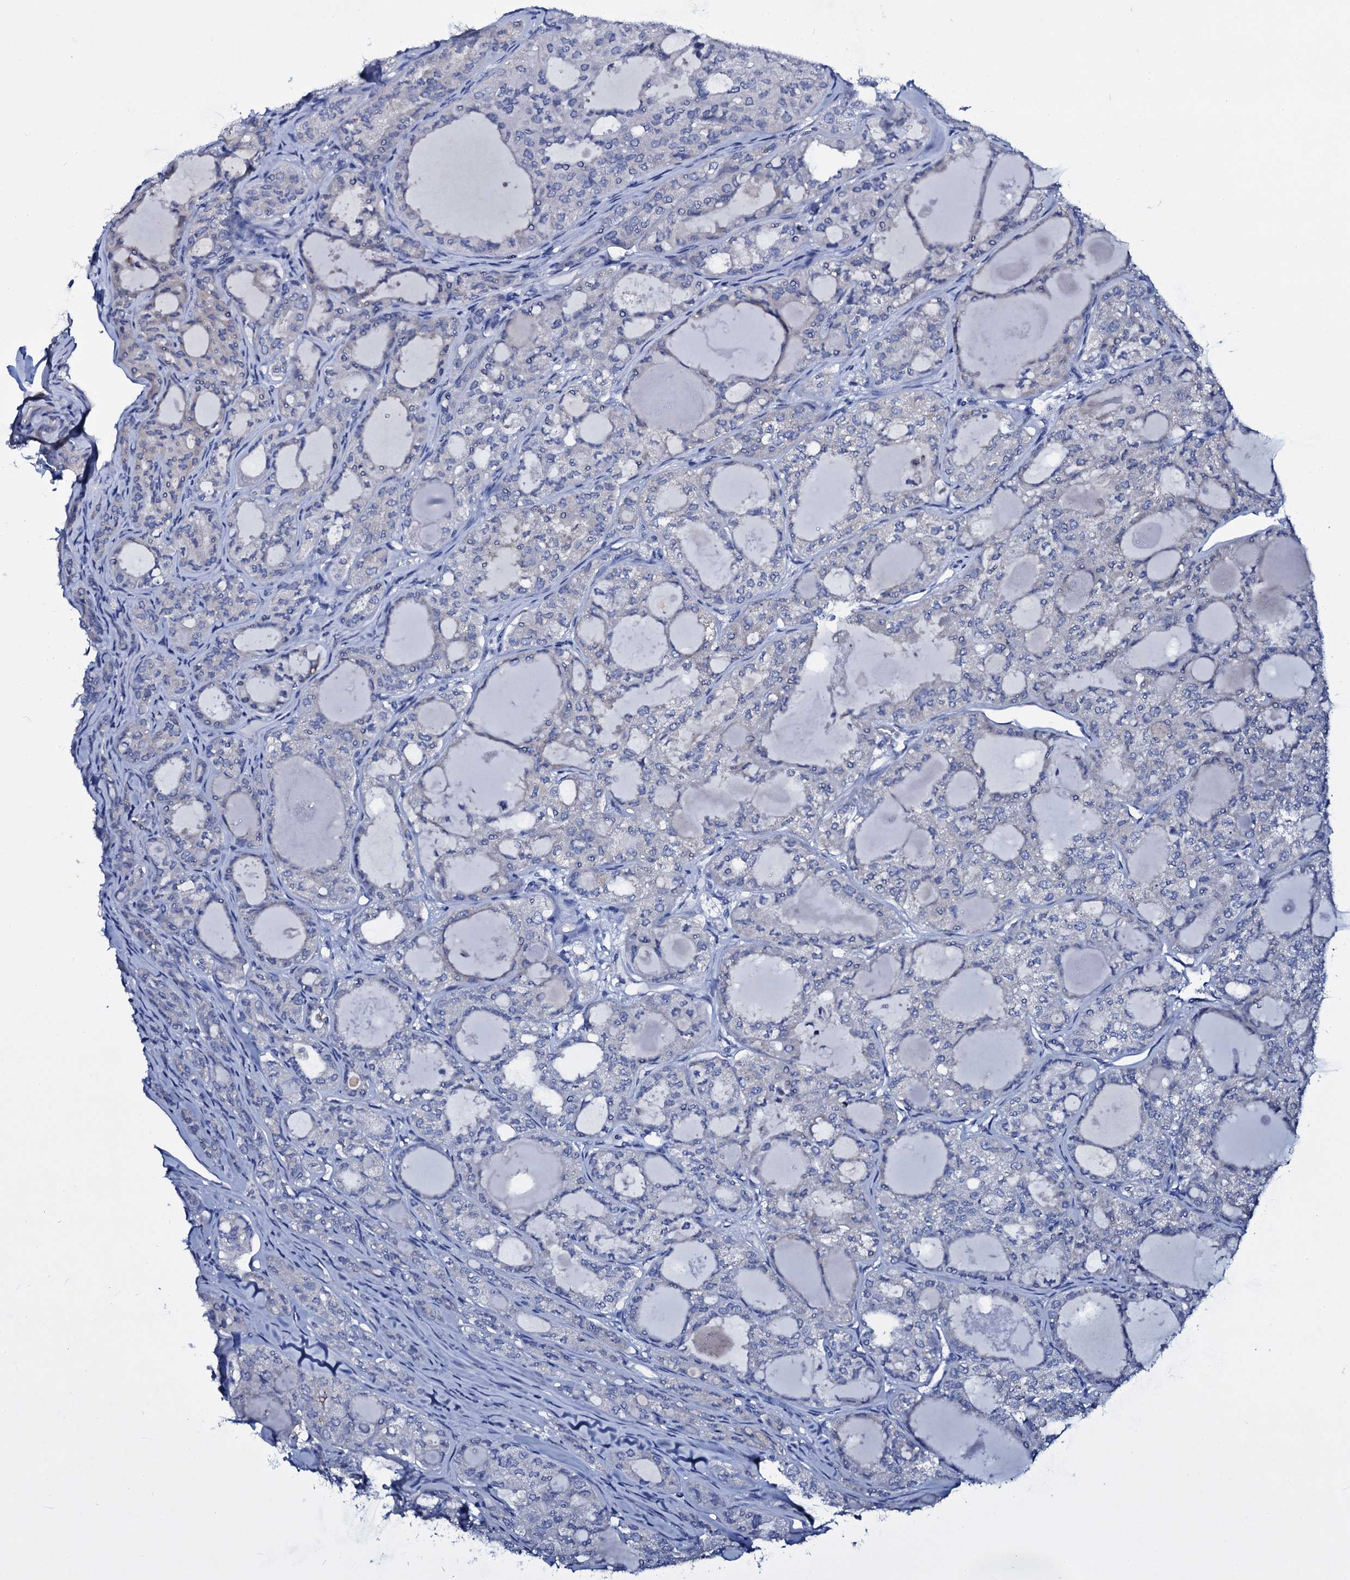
{"staining": {"intensity": "negative", "quantity": "none", "location": "none"}, "tissue": "thyroid cancer", "cell_type": "Tumor cells", "image_type": "cancer", "snomed": [{"axis": "morphology", "description": "Follicular adenoma carcinoma, NOS"}, {"axis": "topography", "description": "Thyroid gland"}], "caption": "The micrograph reveals no significant staining in tumor cells of thyroid cancer.", "gene": "TPGS2", "patient": {"sex": "male", "age": 75}}